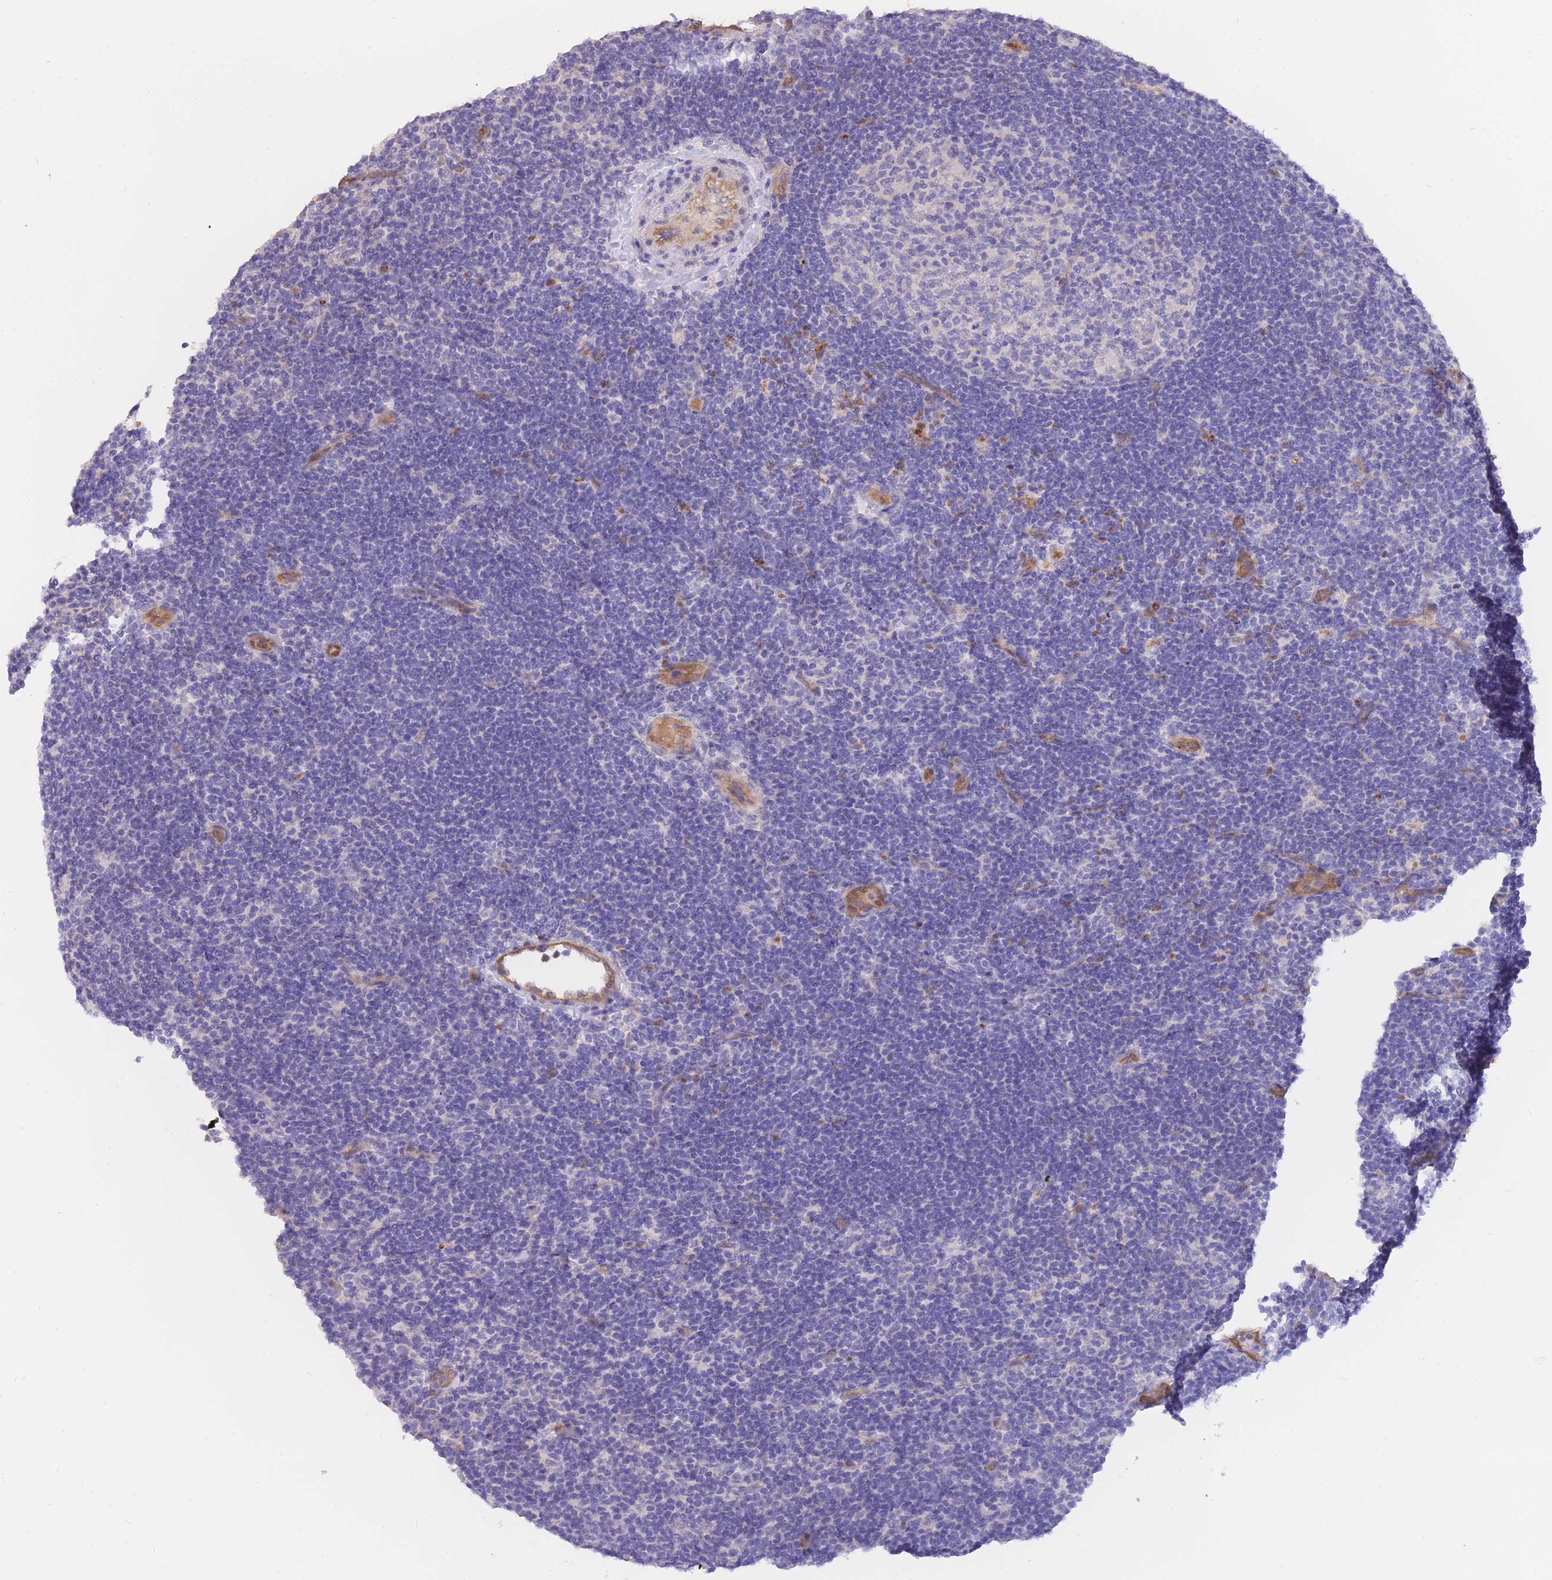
{"staining": {"intensity": "negative", "quantity": "none", "location": "none"}, "tissue": "lymphoma", "cell_type": "Tumor cells", "image_type": "cancer", "snomed": [{"axis": "morphology", "description": "Hodgkin's disease, NOS"}, {"axis": "topography", "description": "Lymph node"}], "caption": "Immunohistochemistry of human Hodgkin's disease reveals no staining in tumor cells. (Brightfield microscopy of DAB IHC at high magnification).", "gene": "SULT1A1", "patient": {"sex": "female", "age": 57}}